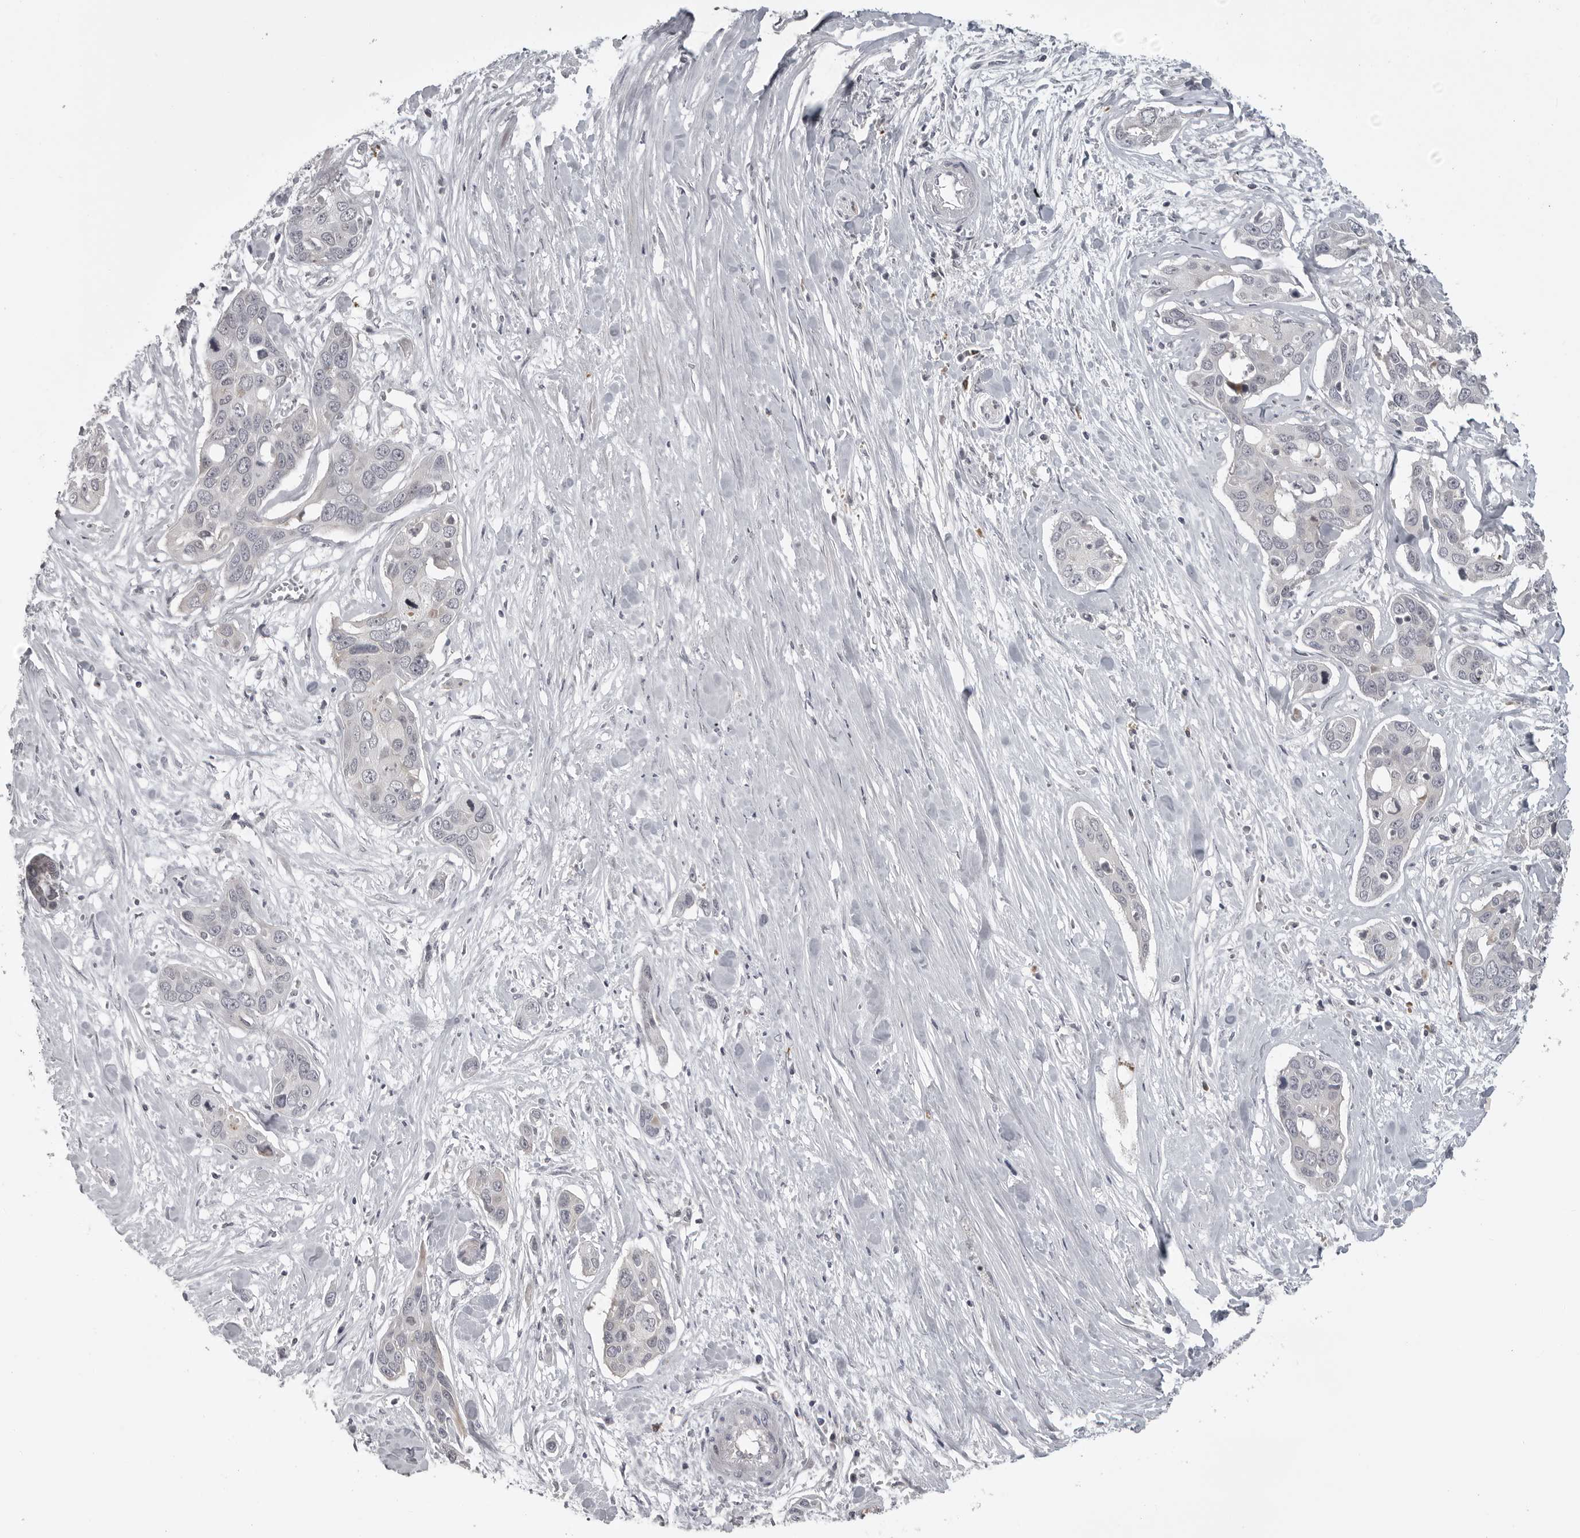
{"staining": {"intensity": "negative", "quantity": "none", "location": "none"}, "tissue": "pancreatic cancer", "cell_type": "Tumor cells", "image_type": "cancer", "snomed": [{"axis": "morphology", "description": "Adenocarcinoma, NOS"}, {"axis": "topography", "description": "Pancreas"}], "caption": "The histopathology image displays no staining of tumor cells in pancreatic cancer (adenocarcinoma). (DAB (3,3'-diaminobenzidine) IHC, high magnification).", "gene": "CD300LD", "patient": {"sex": "female", "age": 60}}